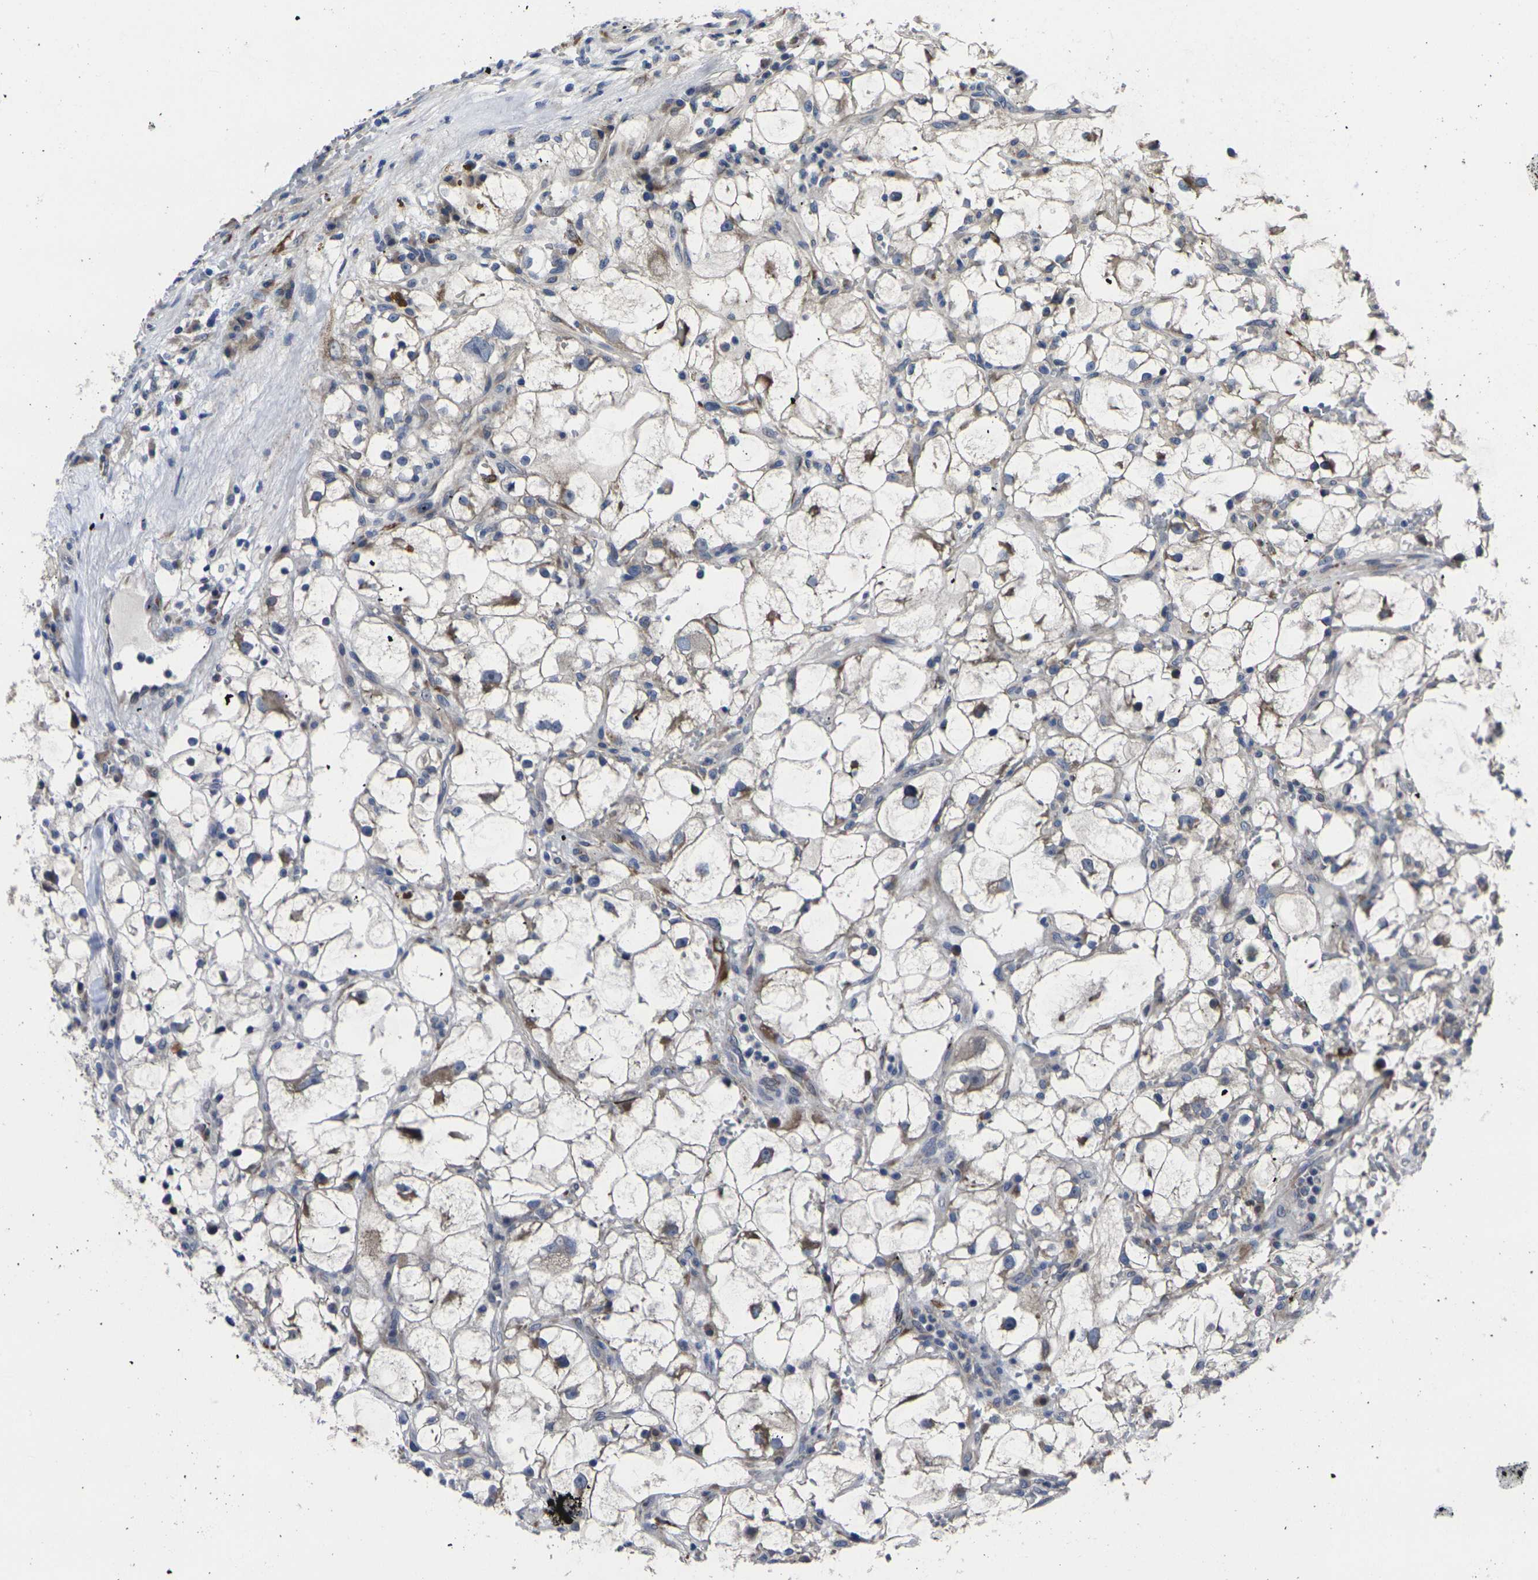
{"staining": {"intensity": "negative", "quantity": "none", "location": "none"}, "tissue": "renal cancer", "cell_type": "Tumor cells", "image_type": "cancer", "snomed": [{"axis": "morphology", "description": "Adenocarcinoma, NOS"}, {"axis": "topography", "description": "Kidney"}], "caption": "The immunohistochemistry histopathology image has no significant positivity in tumor cells of adenocarcinoma (renal) tissue.", "gene": "CYP2C8", "patient": {"sex": "female", "age": 60}}